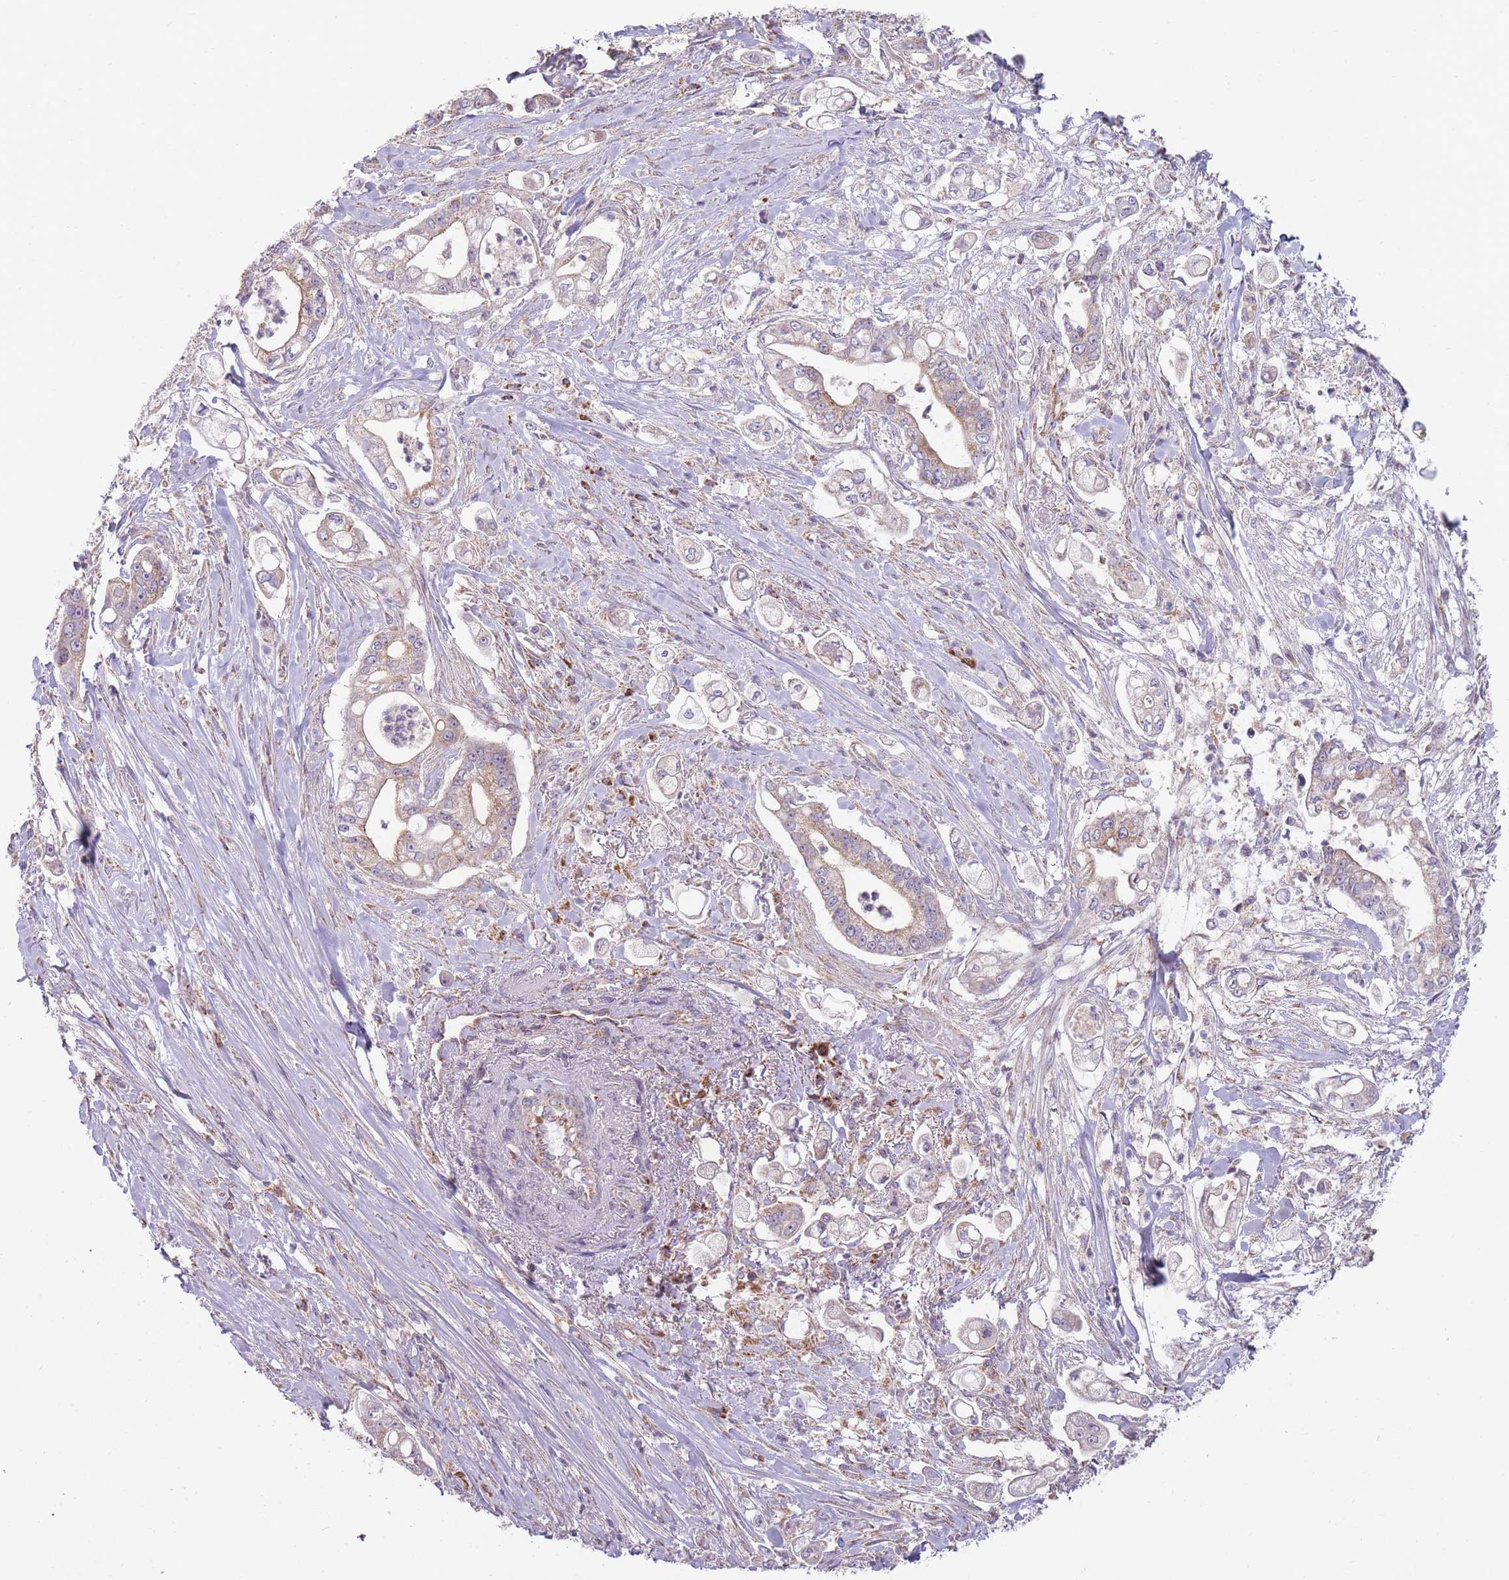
{"staining": {"intensity": "weak", "quantity": "25%-75%", "location": "cytoplasmic/membranous"}, "tissue": "pancreatic cancer", "cell_type": "Tumor cells", "image_type": "cancer", "snomed": [{"axis": "morphology", "description": "Adenocarcinoma, NOS"}, {"axis": "topography", "description": "Pancreas"}], "caption": "Weak cytoplasmic/membranous staining is present in approximately 25%-75% of tumor cells in pancreatic adenocarcinoma. (brown staining indicates protein expression, while blue staining denotes nuclei).", "gene": "NDUFA9", "patient": {"sex": "female", "age": 69}}